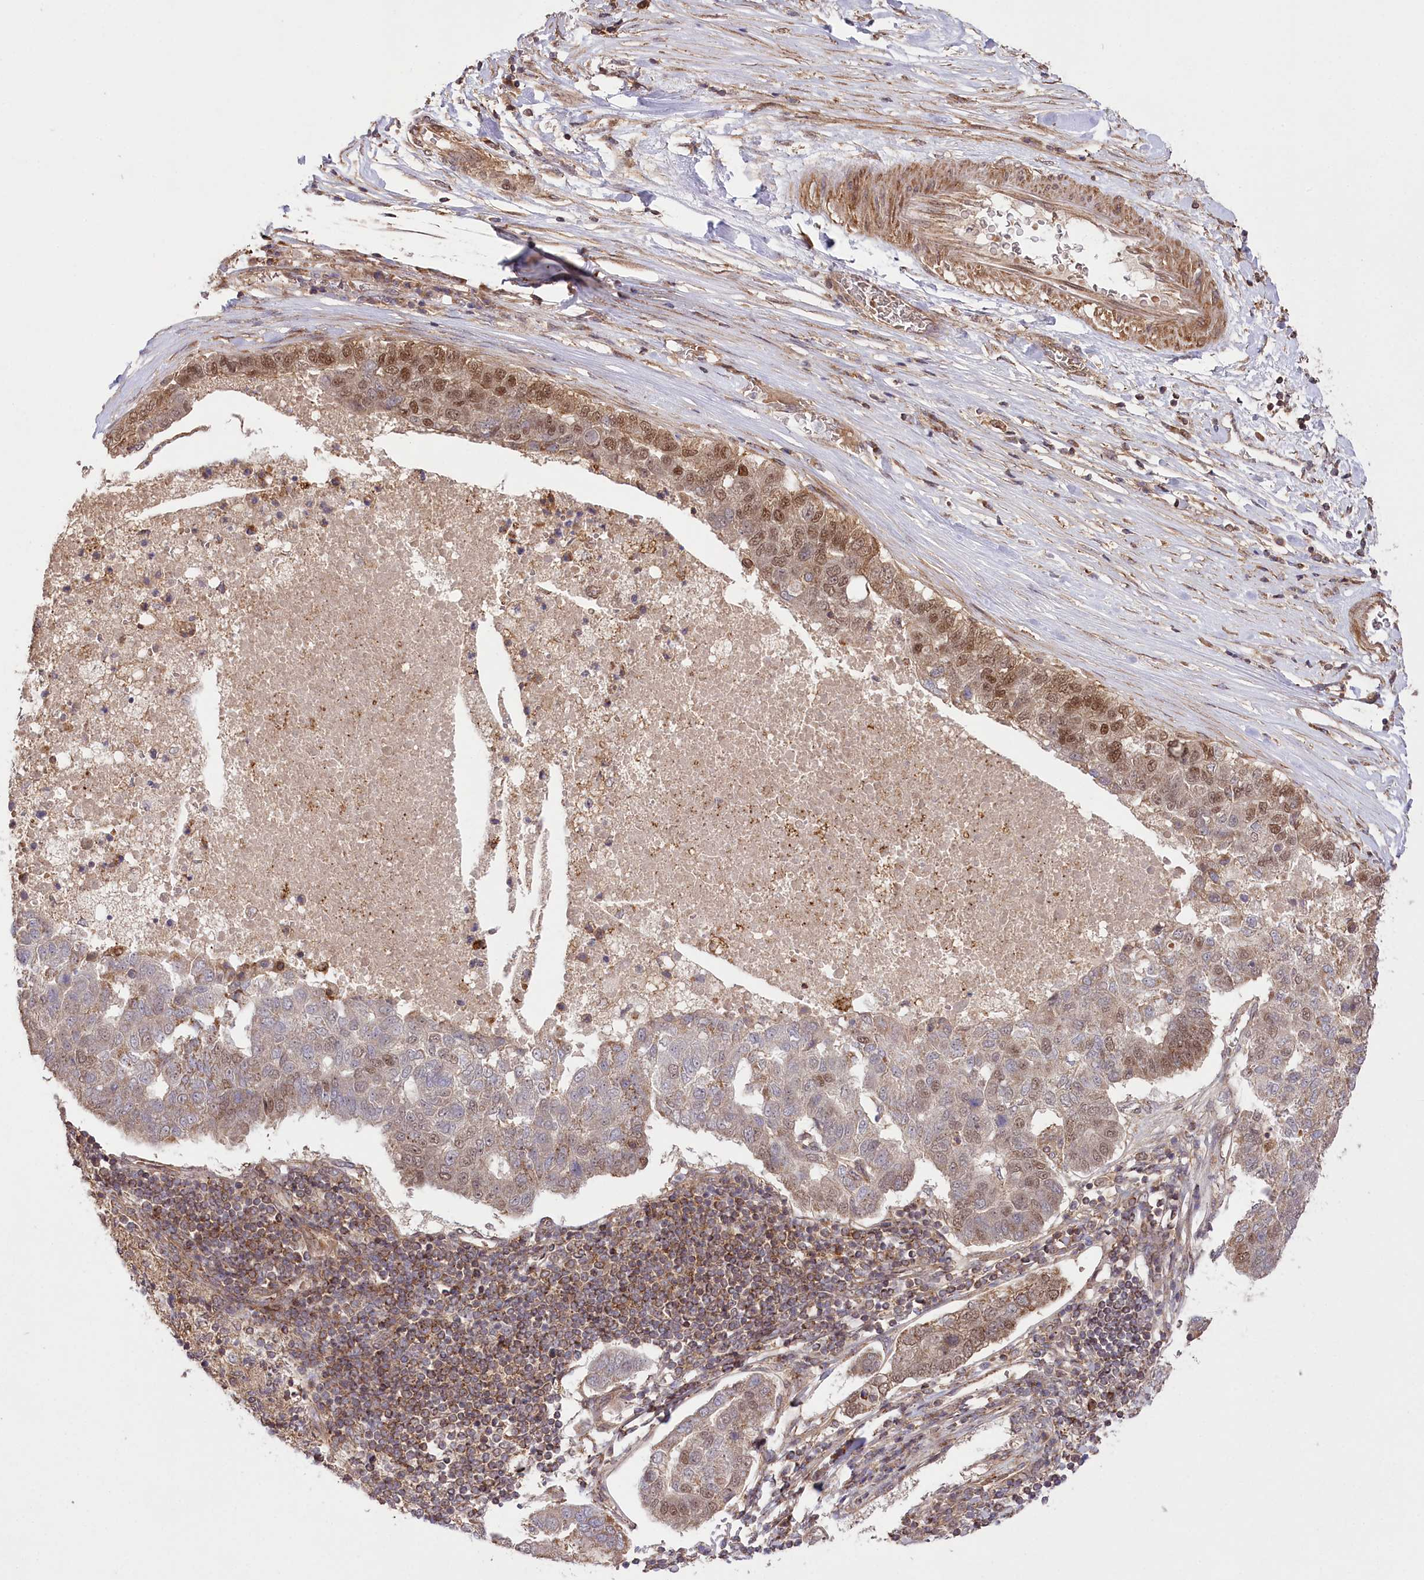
{"staining": {"intensity": "moderate", "quantity": "<25%", "location": "nuclear"}, "tissue": "pancreatic cancer", "cell_type": "Tumor cells", "image_type": "cancer", "snomed": [{"axis": "morphology", "description": "Adenocarcinoma, NOS"}, {"axis": "topography", "description": "Pancreas"}], "caption": "Immunohistochemical staining of adenocarcinoma (pancreatic) reveals low levels of moderate nuclear protein staining in approximately <25% of tumor cells.", "gene": "CCDC91", "patient": {"sex": "female", "age": 61}}